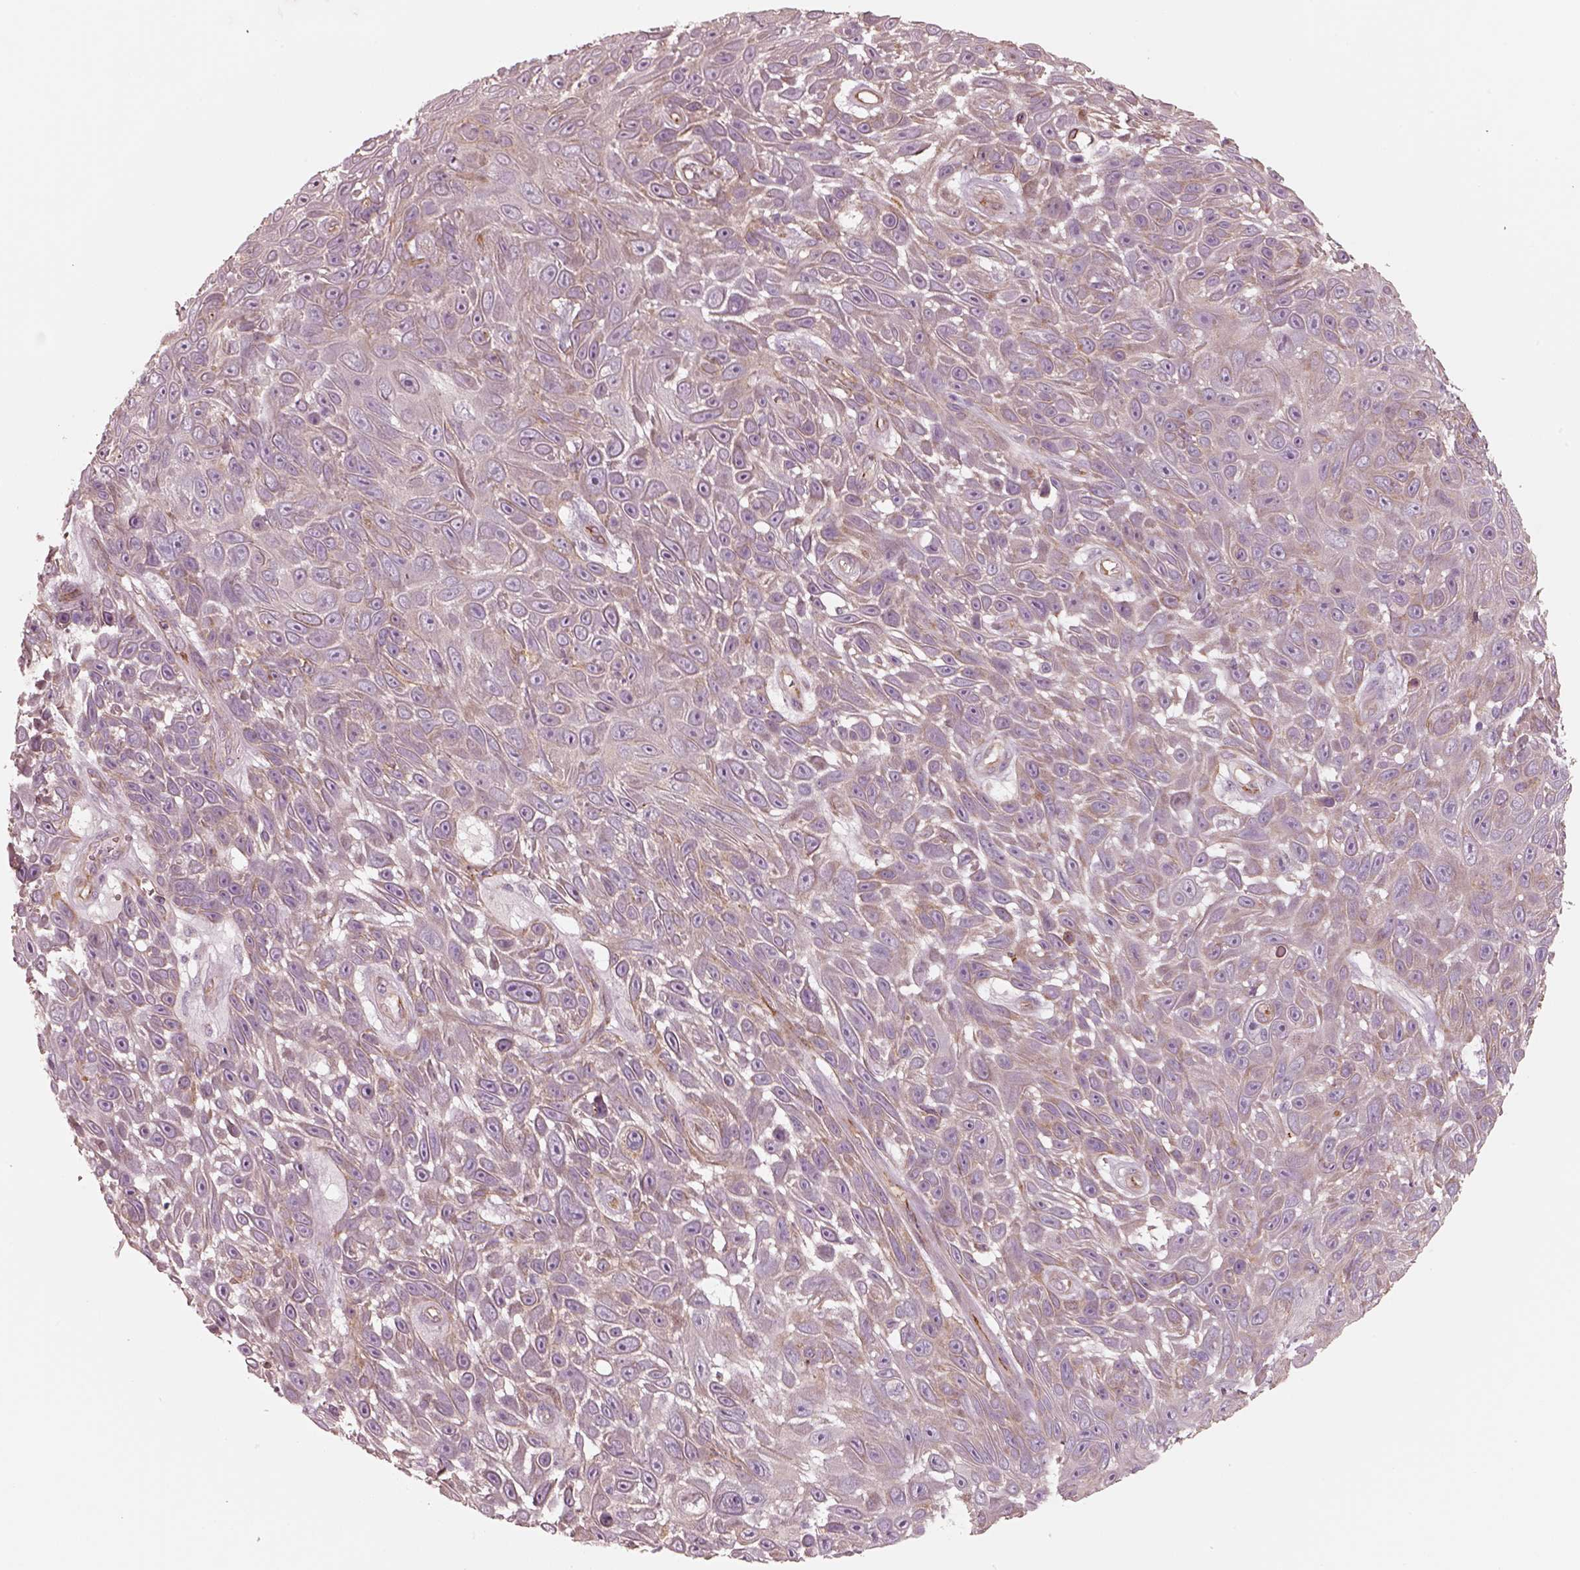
{"staining": {"intensity": "weak", "quantity": "<25%", "location": "cytoplasmic/membranous"}, "tissue": "skin cancer", "cell_type": "Tumor cells", "image_type": "cancer", "snomed": [{"axis": "morphology", "description": "Squamous cell carcinoma, NOS"}, {"axis": "topography", "description": "Skin"}], "caption": "Immunohistochemistry (IHC) photomicrograph of skin squamous cell carcinoma stained for a protein (brown), which demonstrates no staining in tumor cells.", "gene": "CRYM", "patient": {"sex": "male", "age": 82}}